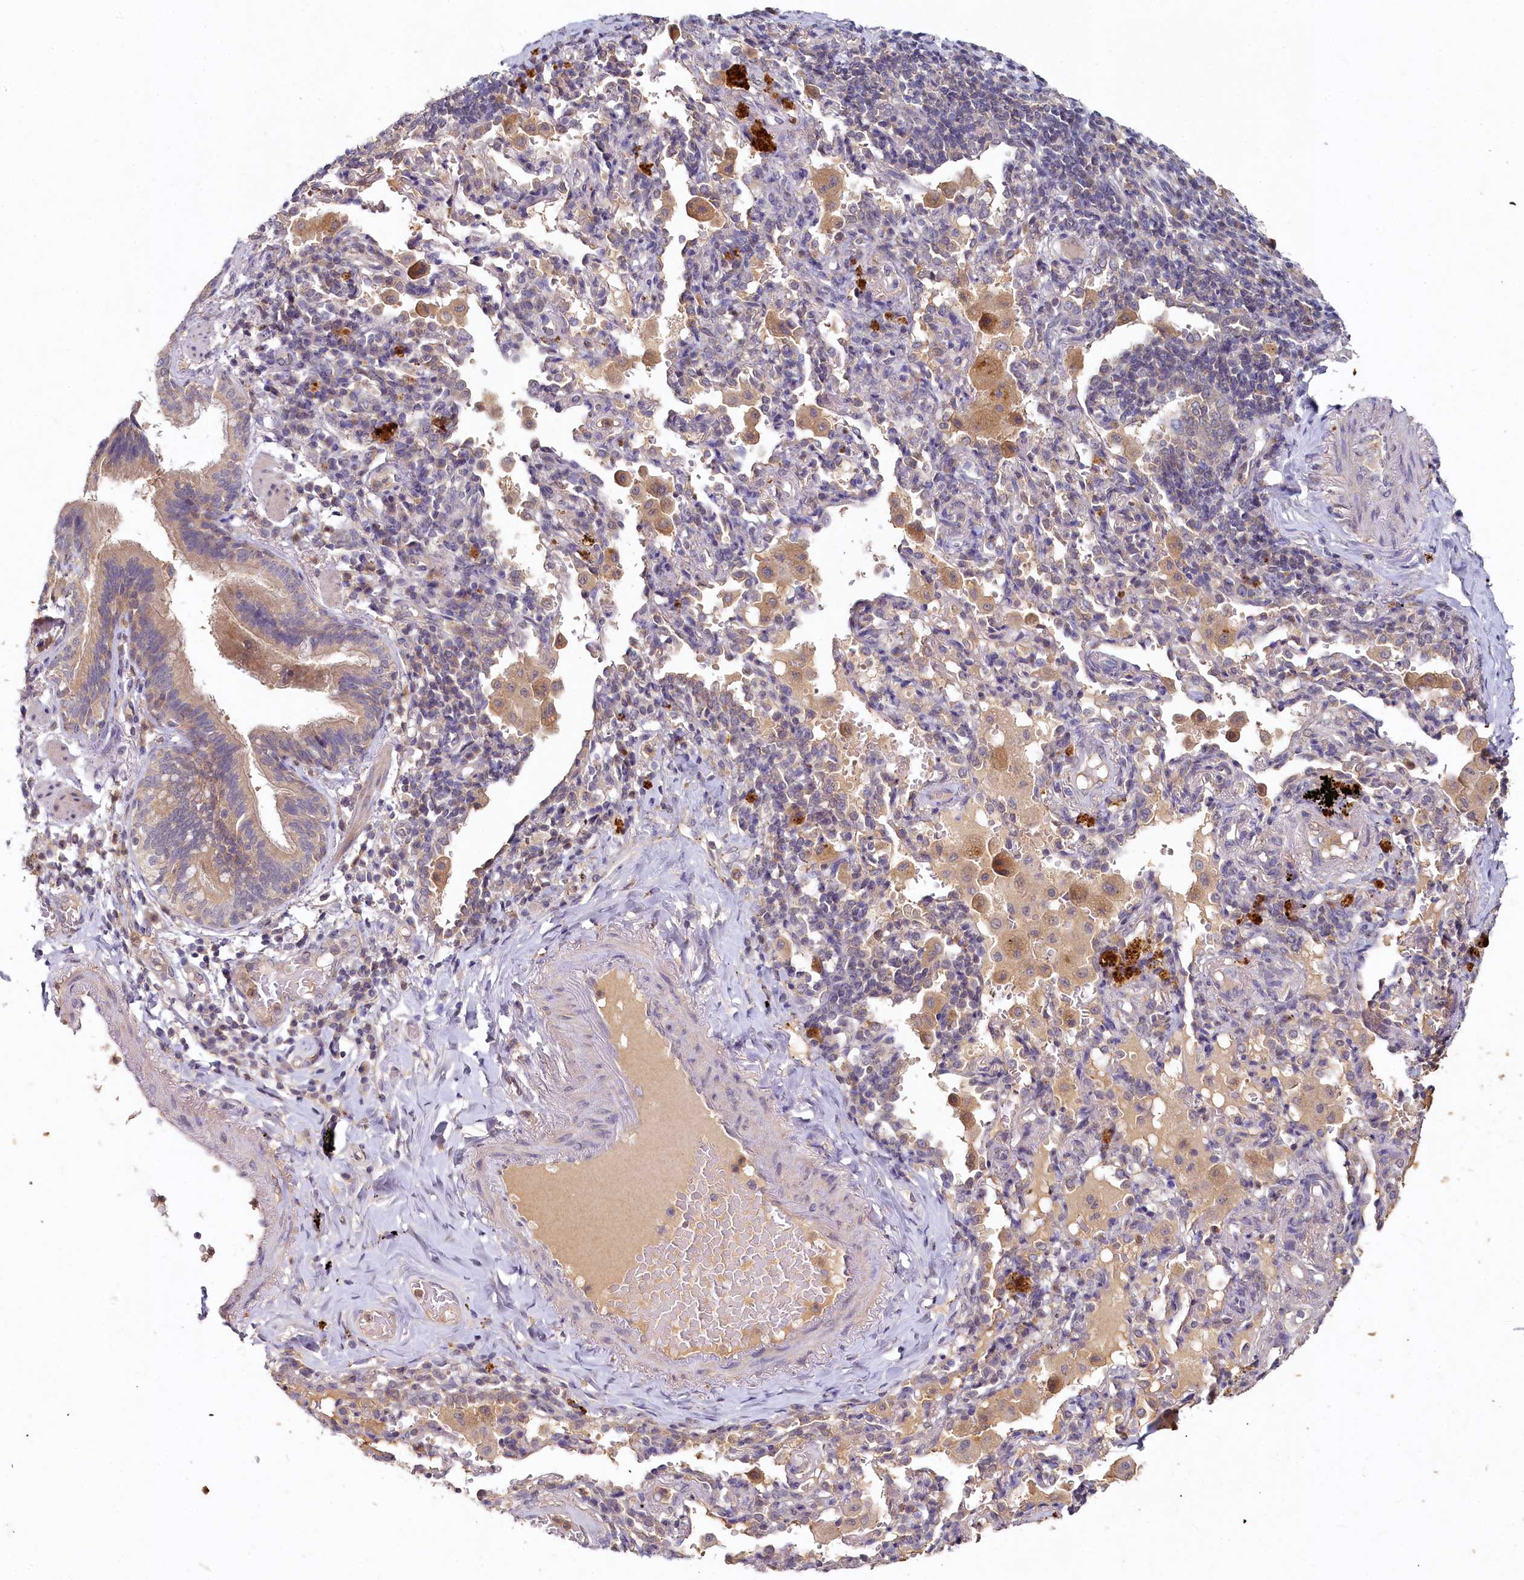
{"staining": {"intensity": "moderate", "quantity": ">75%", "location": "cytoplasmic/membranous"}, "tissue": "bronchus", "cell_type": "Respiratory epithelial cells", "image_type": "normal", "snomed": [{"axis": "morphology", "description": "Normal tissue, NOS"}, {"axis": "topography", "description": "Cartilage tissue"}, {"axis": "topography", "description": "Bronchus"}], "caption": "Immunohistochemical staining of normal human bronchus reveals >75% levels of moderate cytoplasmic/membranous protein positivity in approximately >75% of respiratory epithelial cells. The protein is stained brown, and the nuclei are stained in blue (DAB IHC with brightfield microscopy, high magnification).", "gene": "HERC3", "patient": {"sex": "female", "age": 36}}